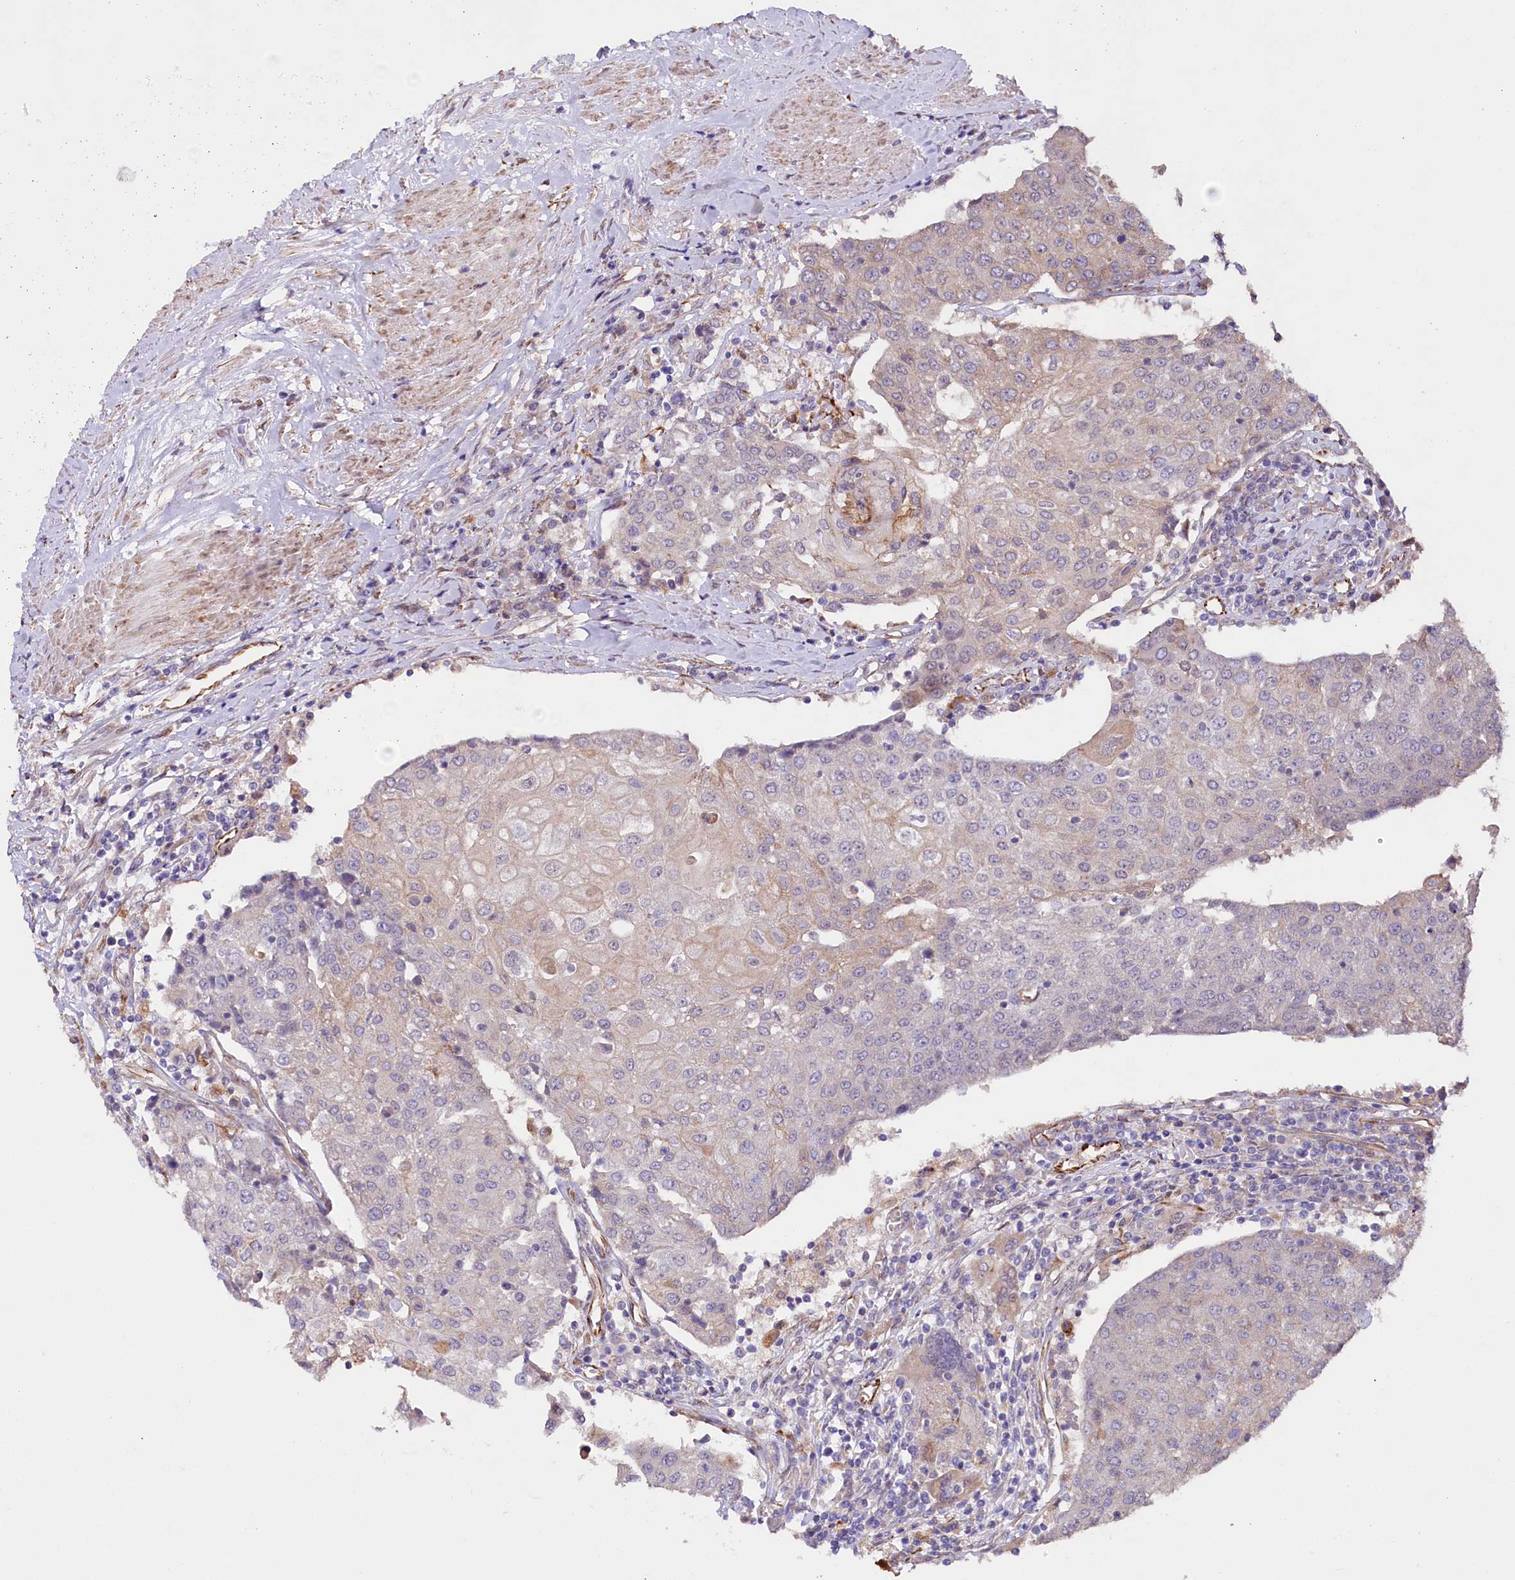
{"staining": {"intensity": "negative", "quantity": "none", "location": "none"}, "tissue": "urothelial cancer", "cell_type": "Tumor cells", "image_type": "cancer", "snomed": [{"axis": "morphology", "description": "Urothelial carcinoma, High grade"}, {"axis": "topography", "description": "Urinary bladder"}], "caption": "Human urothelial cancer stained for a protein using immunohistochemistry (IHC) reveals no staining in tumor cells.", "gene": "TTC12", "patient": {"sex": "female", "age": 85}}